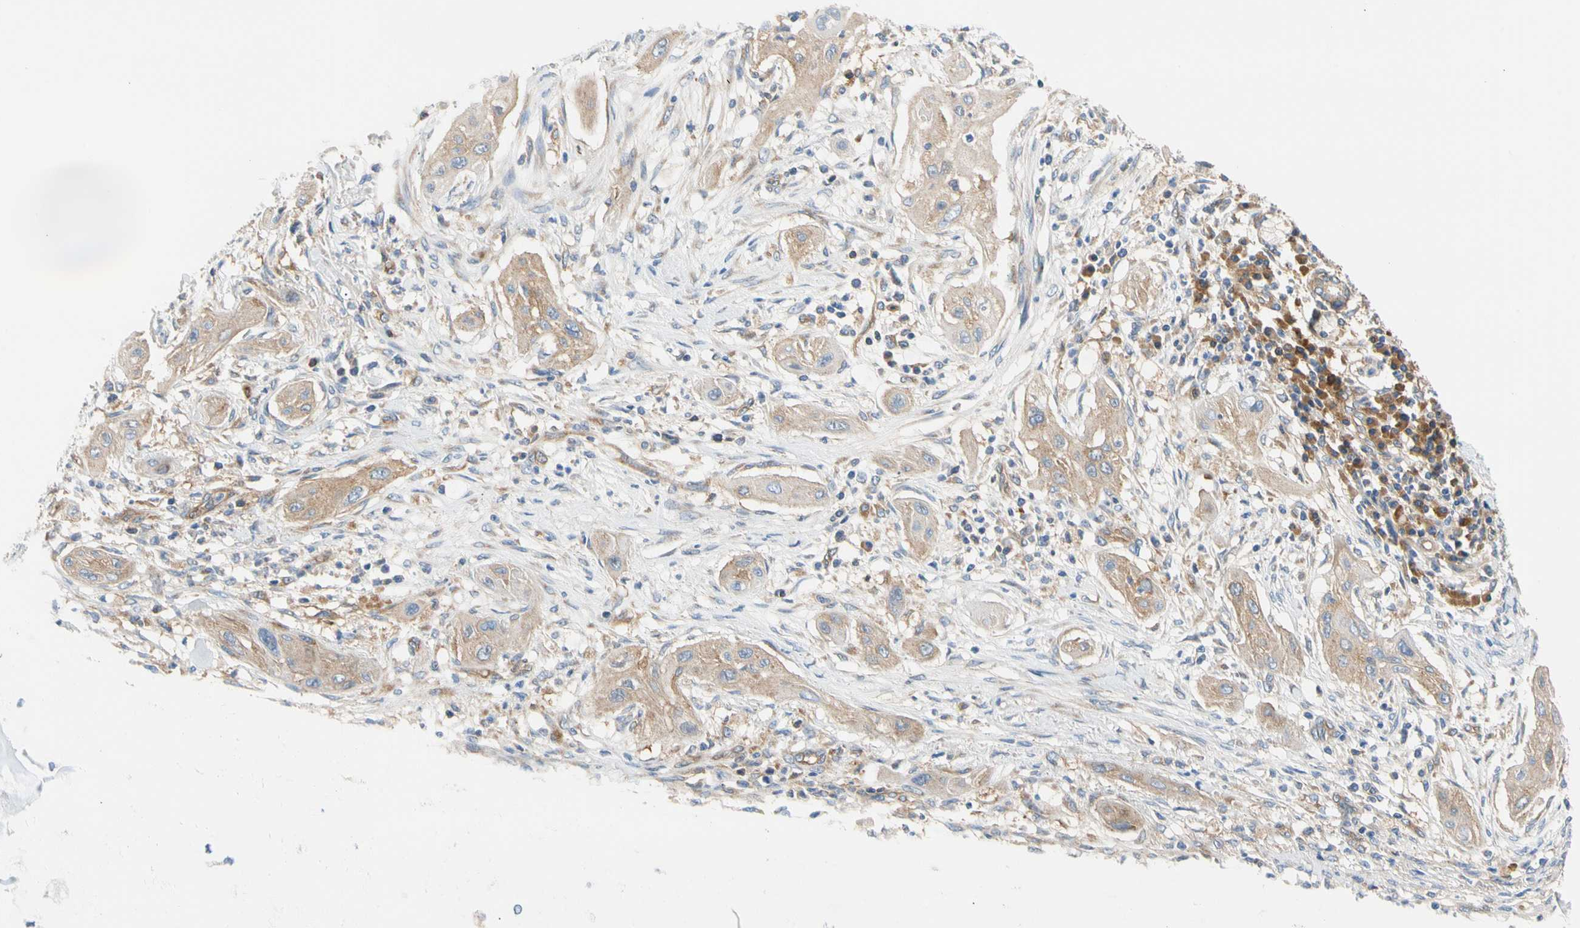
{"staining": {"intensity": "moderate", "quantity": ">75%", "location": "cytoplasmic/membranous"}, "tissue": "lung cancer", "cell_type": "Tumor cells", "image_type": "cancer", "snomed": [{"axis": "morphology", "description": "Squamous cell carcinoma, NOS"}, {"axis": "topography", "description": "Lung"}], "caption": "Immunohistochemistry (DAB) staining of lung cancer (squamous cell carcinoma) reveals moderate cytoplasmic/membranous protein expression in approximately >75% of tumor cells.", "gene": "GPHN", "patient": {"sex": "female", "age": 47}}